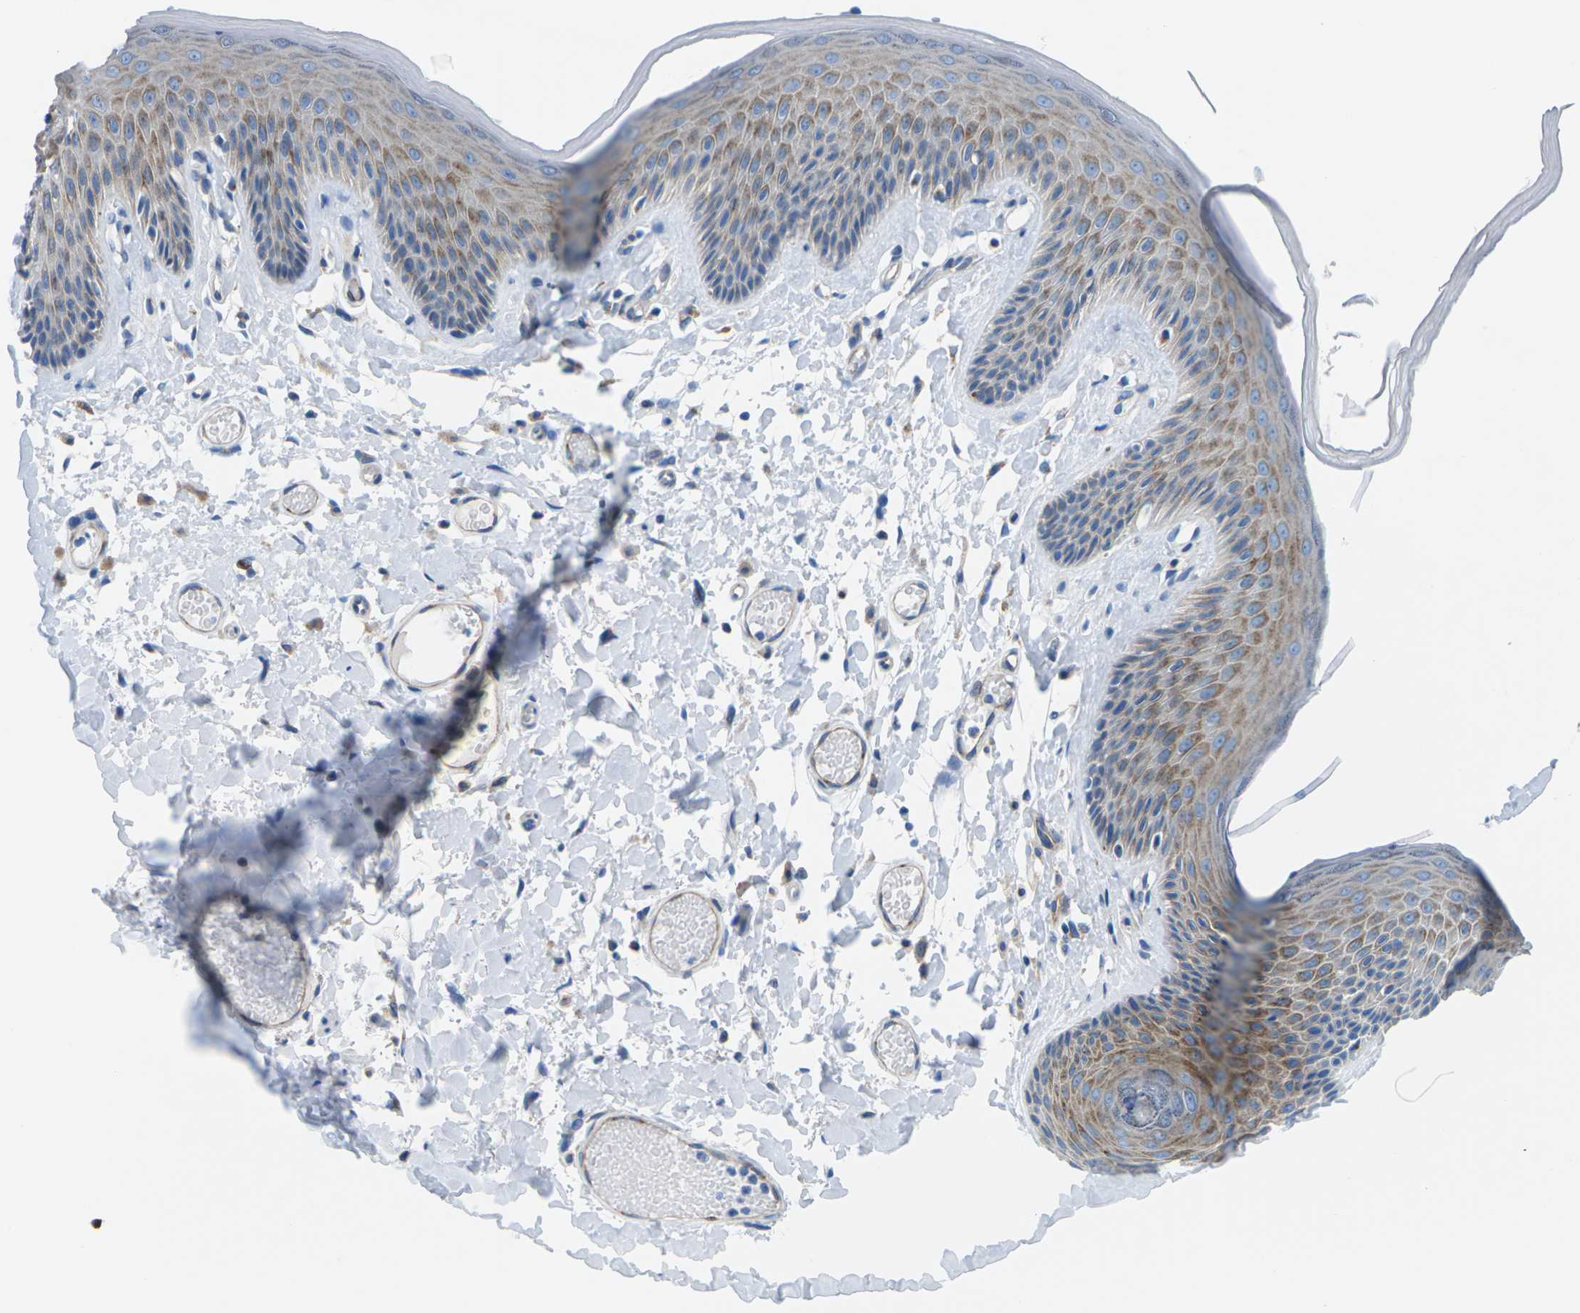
{"staining": {"intensity": "moderate", "quantity": "25%-75%", "location": "cytoplasmic/membranous"}, "tissue": "skin", "cell_type": "Epidermal cells", "image_type": "normal", "snomed": [{"axis": "morphology", "description": "Normal tissue, NOS"}, {"axis": "topography", "description": "Vulva"}], "caption": "Skin stained with DAB immunohistochemistry (IHC) reveals medium levels of moderate cytoplasmic/membranous positivity in approximately 25%-75% of epidermal cells.", "gene": "SYNGR2", "patient": {"sex": "female", "age": 73}}